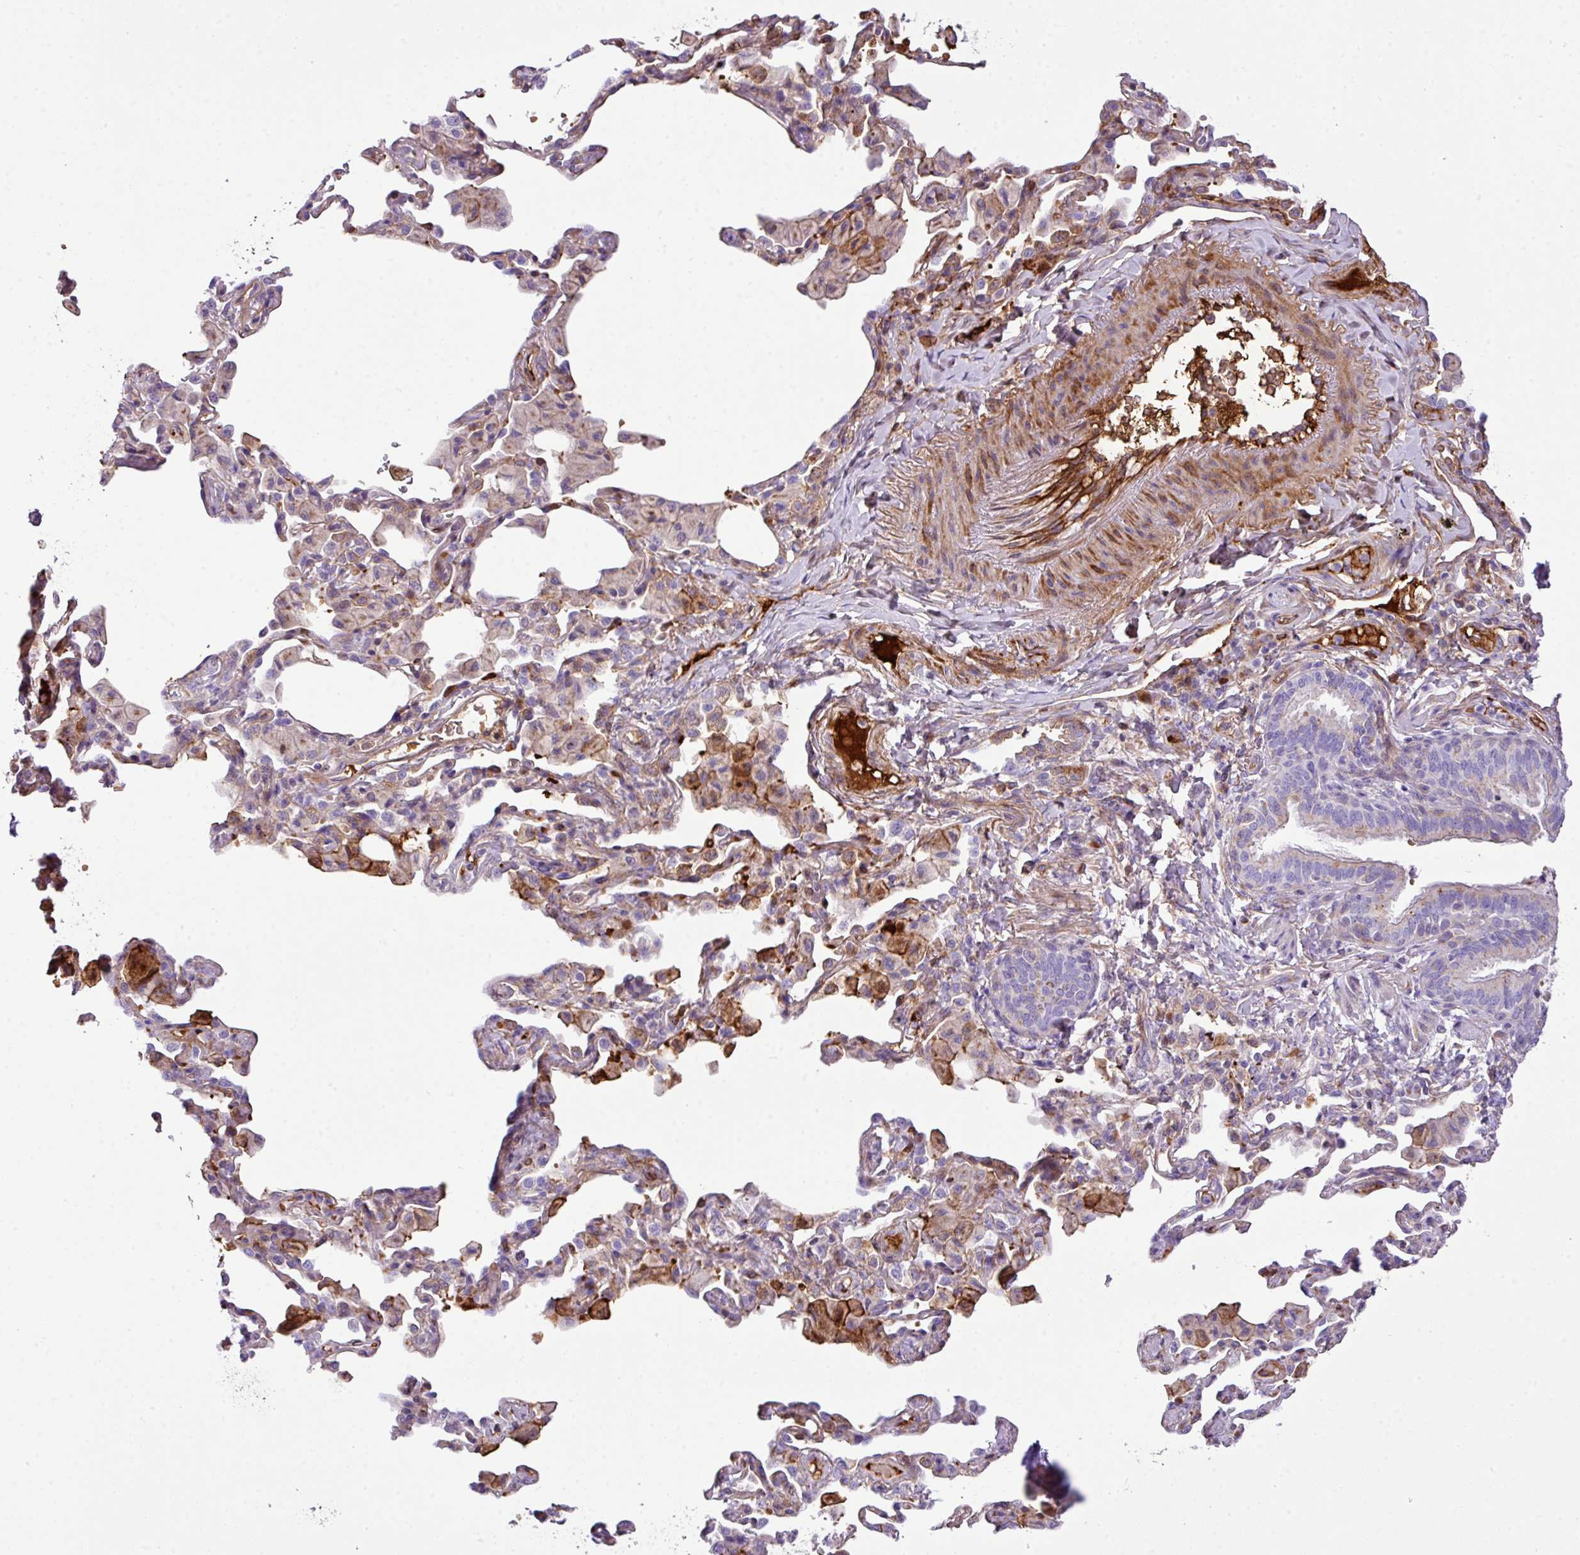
{"staining": {"intensity": "moderate", "quantity": "<25%", "location": "cytoplasmic/membranous"}, "tissue": "bronchus", "cell_type": "Respiratory epithelial cells", "image_type": "normal", "snomed": [{"axis": "morphology", "description": "Normal tissue, NOS"}, {"axis": "morphology", "description": "Inflammation, NOS"}, {"axis": "topography", "description": "Bronchus"}, {"axis": "topography", "description": "Lung"}], "caption": "A histopathology image of human bronchus stained for a protein demonstrates moderate cytoplasmic/membranous brown staining in respiratory epithelial cells.", "gene": "CTXN2", "patient": {"sex": "female", "age": 46}}